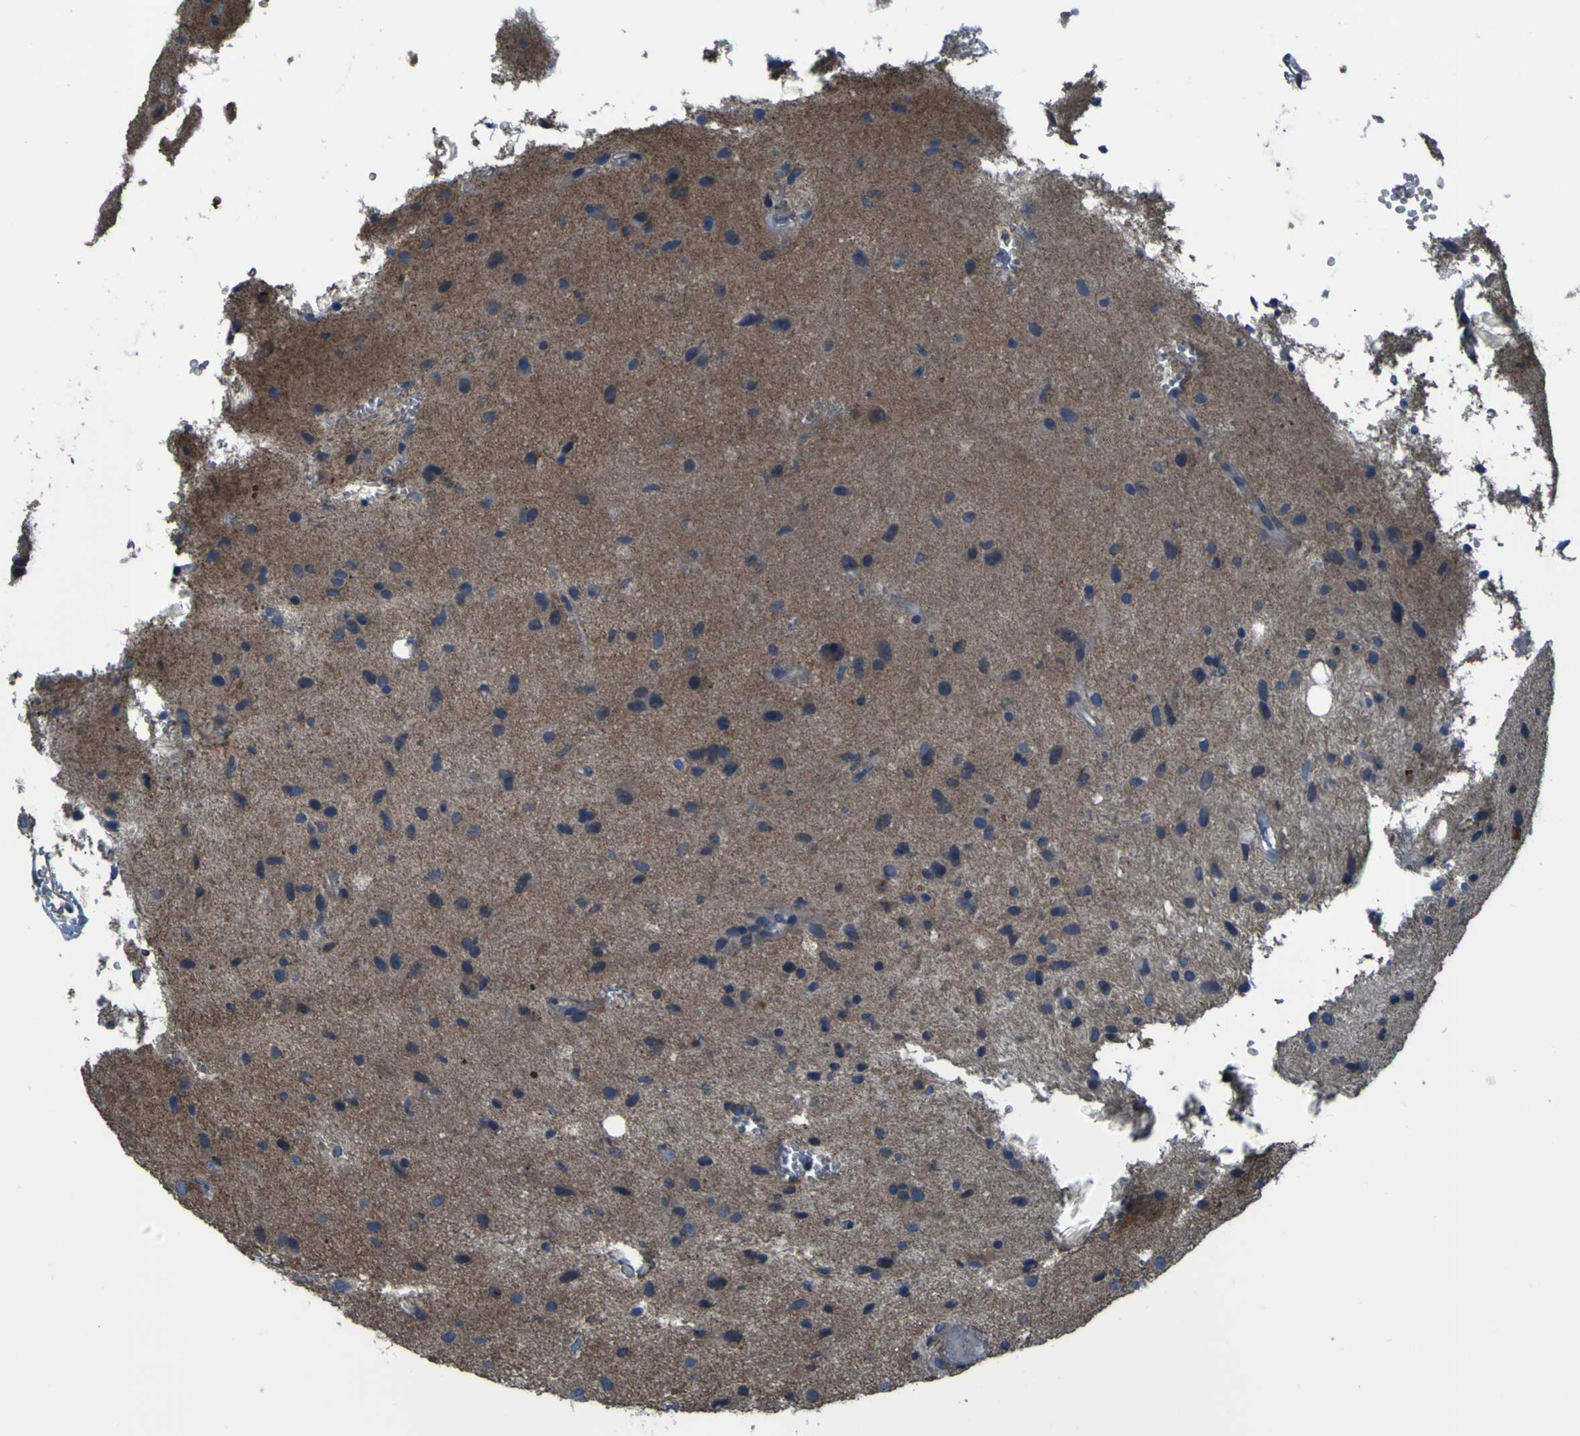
{"staining": {"intensity": "negative", "quantity": "none", "location": "none"}, "tissue": "glioma", "cell_type": "Tumor cells", "image_type": "cancer", "snomed": [{"axis": "morphology", "description": "Glioma, malignant, Low grade"}, {"axis": "topography", "description": "Brain"}], "caption": "Immunohistochemistry micrograph of neoplastic tissue: malignant low-grade glioma stained with DAB (3,3'-diaminobenzidine) demonstrates no significant protein staining in tumor cells.", "gene": "GRAMD1A", "patient": {"sex": "male", "age": 77}}